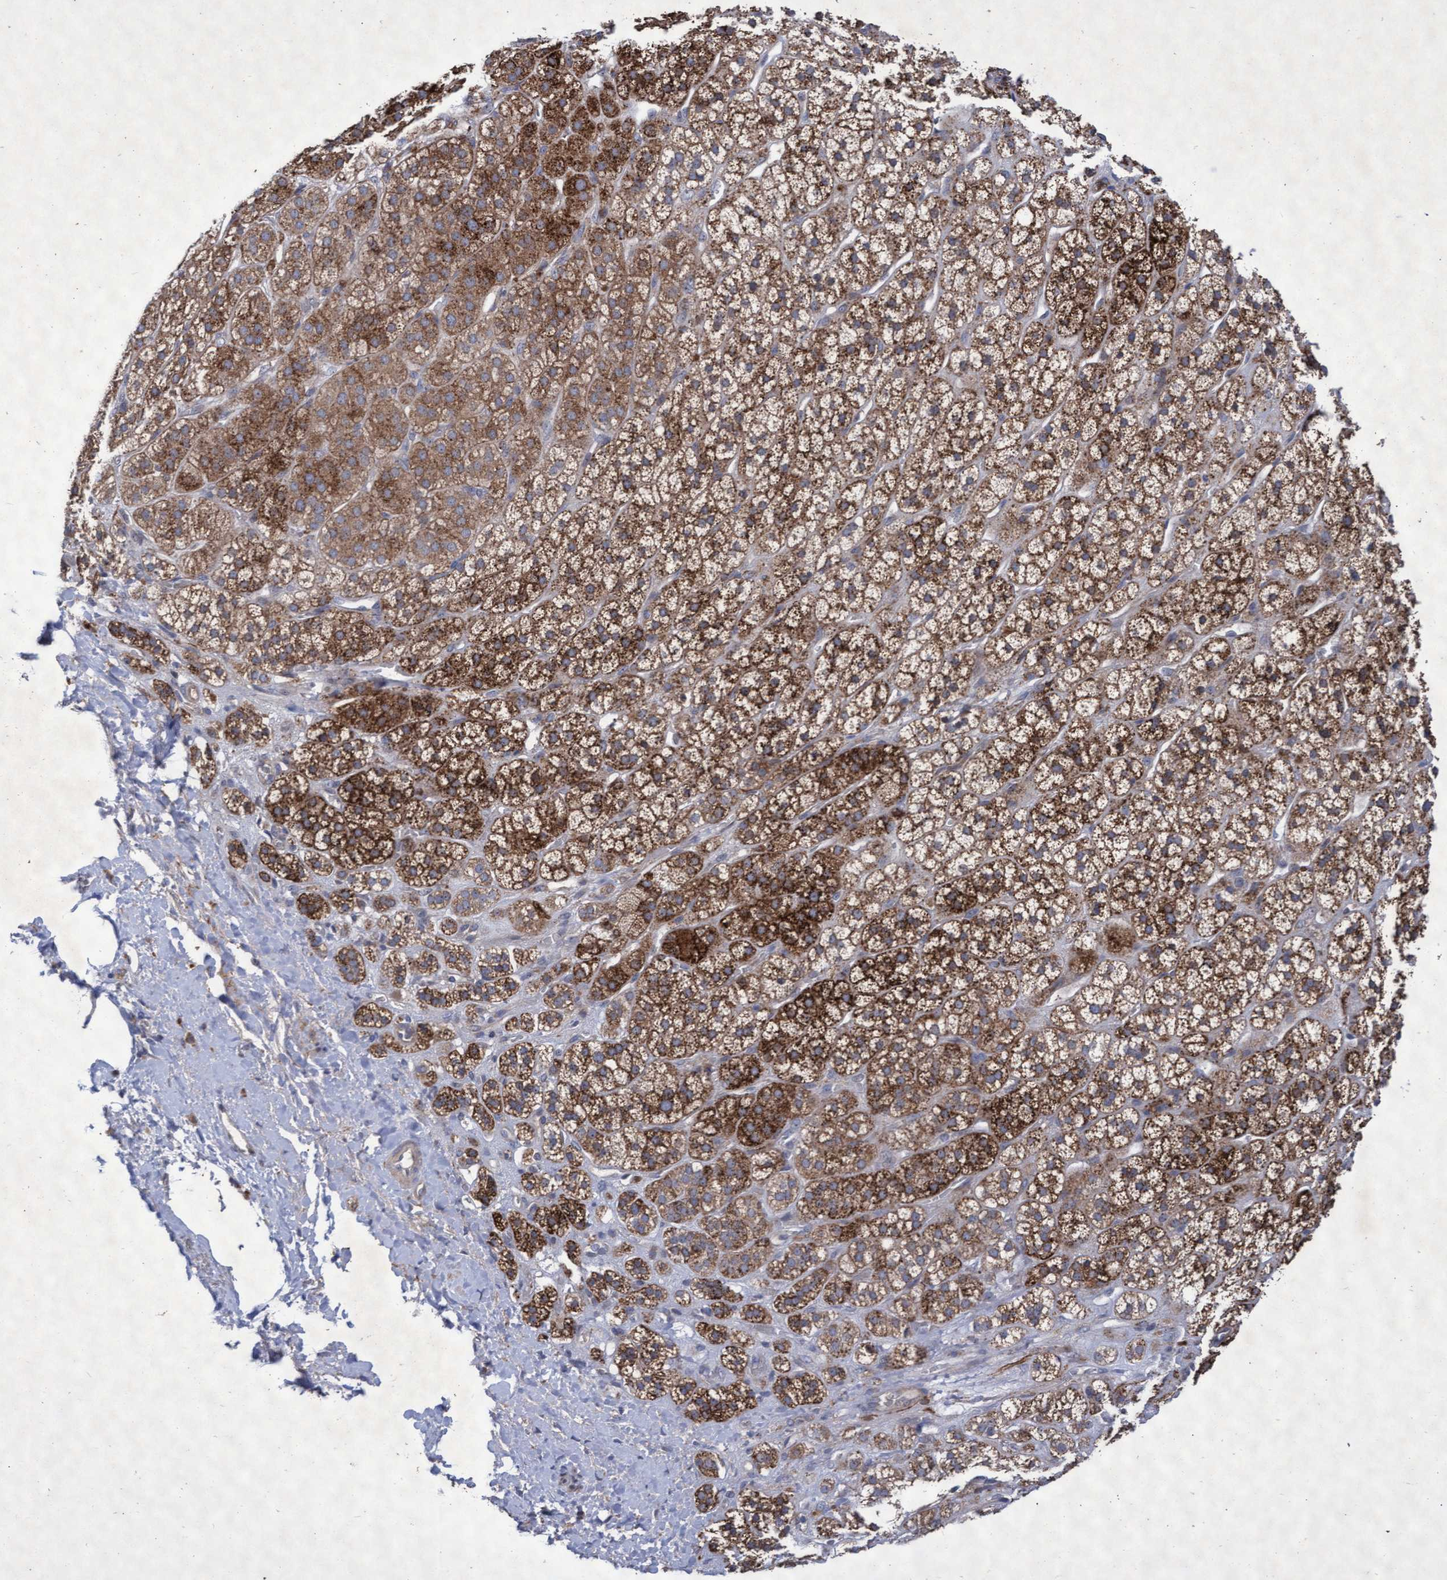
{"staining": {"intensity": "strong", "quantity": ">75%", "location": "cytoplasmic/membranous"}, "tissue": "adrenal gland", "cell_type": "Glandular cells", "image_type": "normal", "snomed": [{"axis": "morphology", "description": "Normal tissue, NOS"}, {"axis": "topography", "description": "Adrenal gland"}], "caption": "Immunohistochemistry (DAB (3,3'-diaminobenzidine)) staining of normal human adrenal gland demonstrates strong cytoplasmic/membranous protein positivity in about >75% of glandular cells. Using DAB (3,3'-diaminobenzidine) (brown) and hematoxylin (blue) stains, captured at high magnification using brightfield microscopy.", "gene": "ABCF2", "patient": {"sex": "male", "age": 56}}